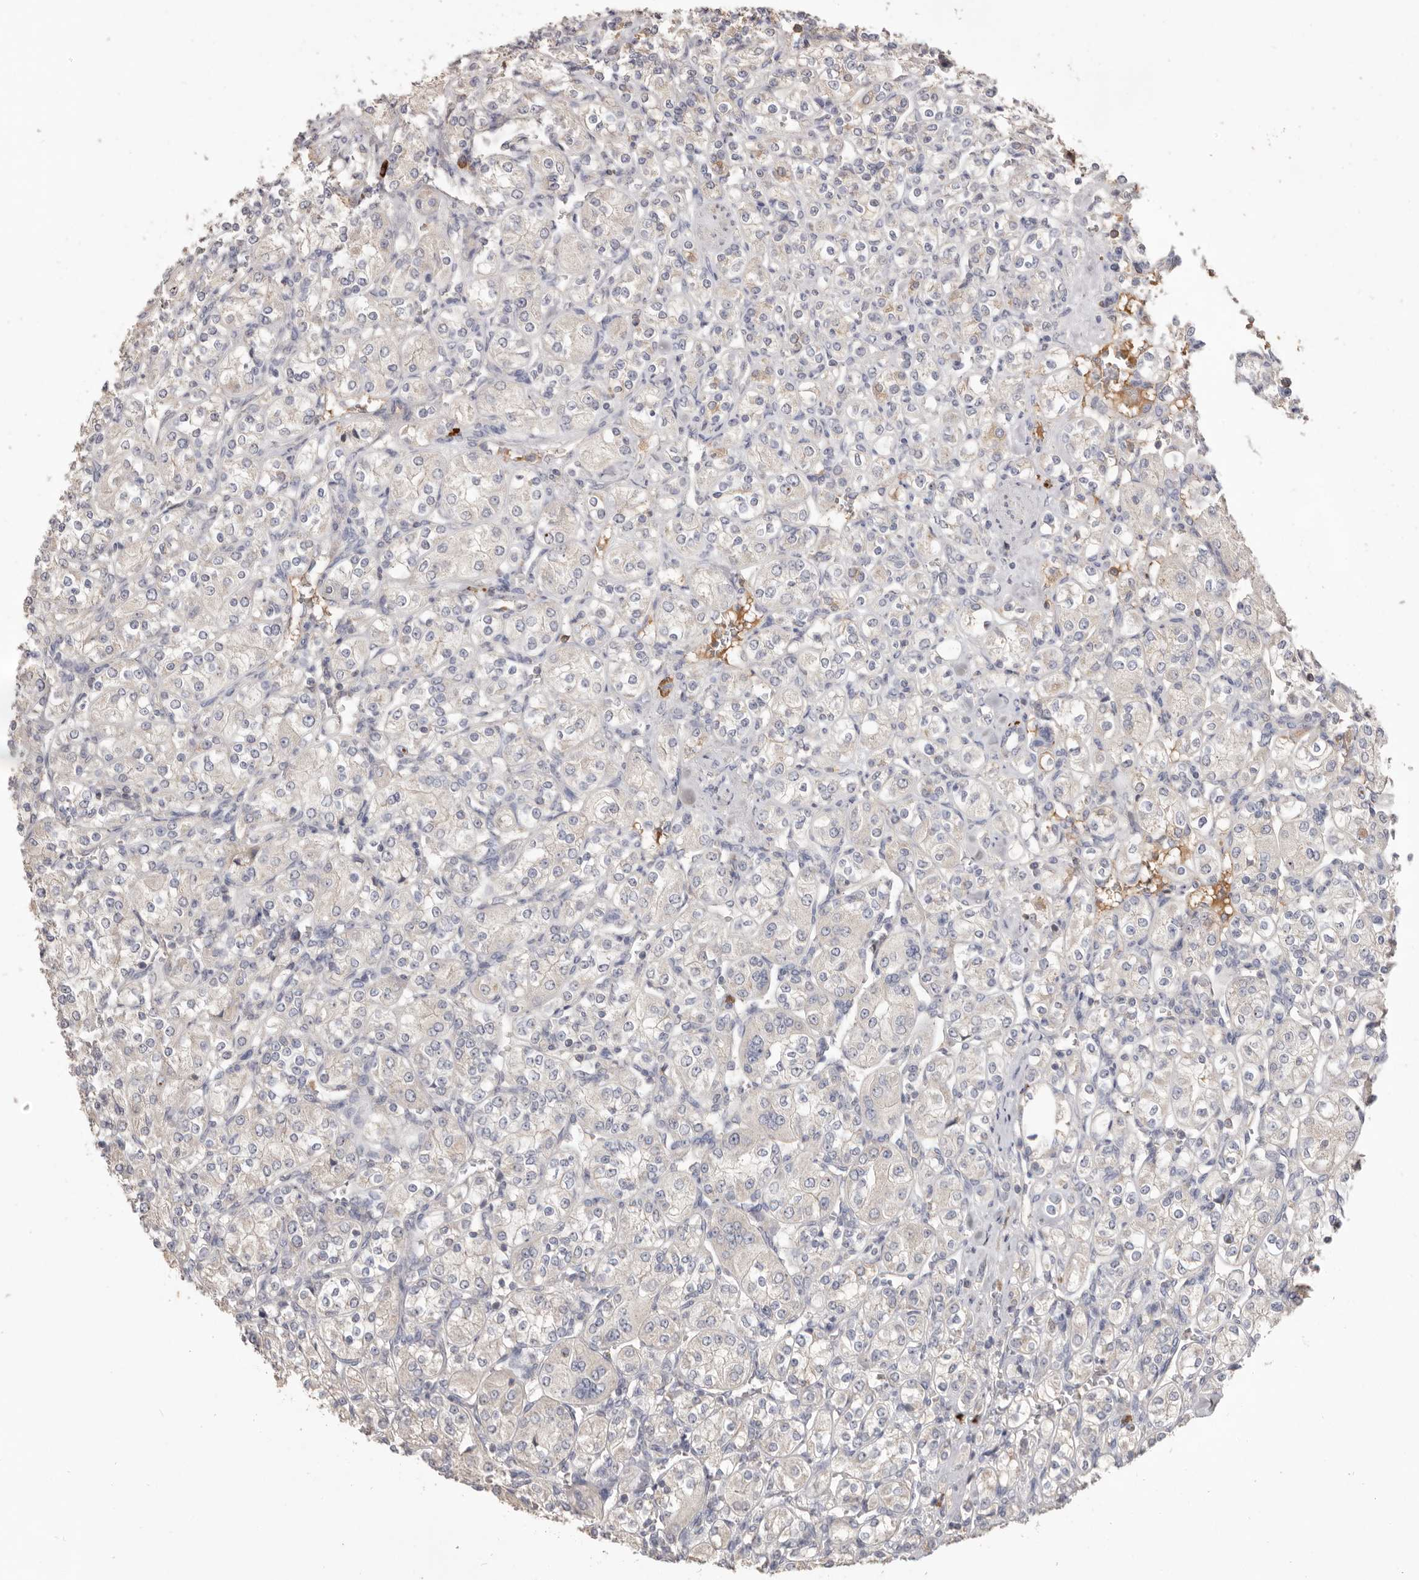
{"staining": {"intensity": "negative", "quantity": "none", "location": "none"}, "tissue": "renal cancer", "cell_type": "Tumor cells", "image_type": "cancer", "snomed": [{"axis": "morphology", "description": "Adenocarcinoma, NOS"}, {"axis": "topography", "description": "Kidney"}], "caption": "High power microscopy micrograph of an immunohistochemistry histopathology image of renal cancer (adenocarcinoma), revealing no significant staining in tumor cells.", "gene": "HCAR2", "patient": {"sex": "male", "age": 77}}